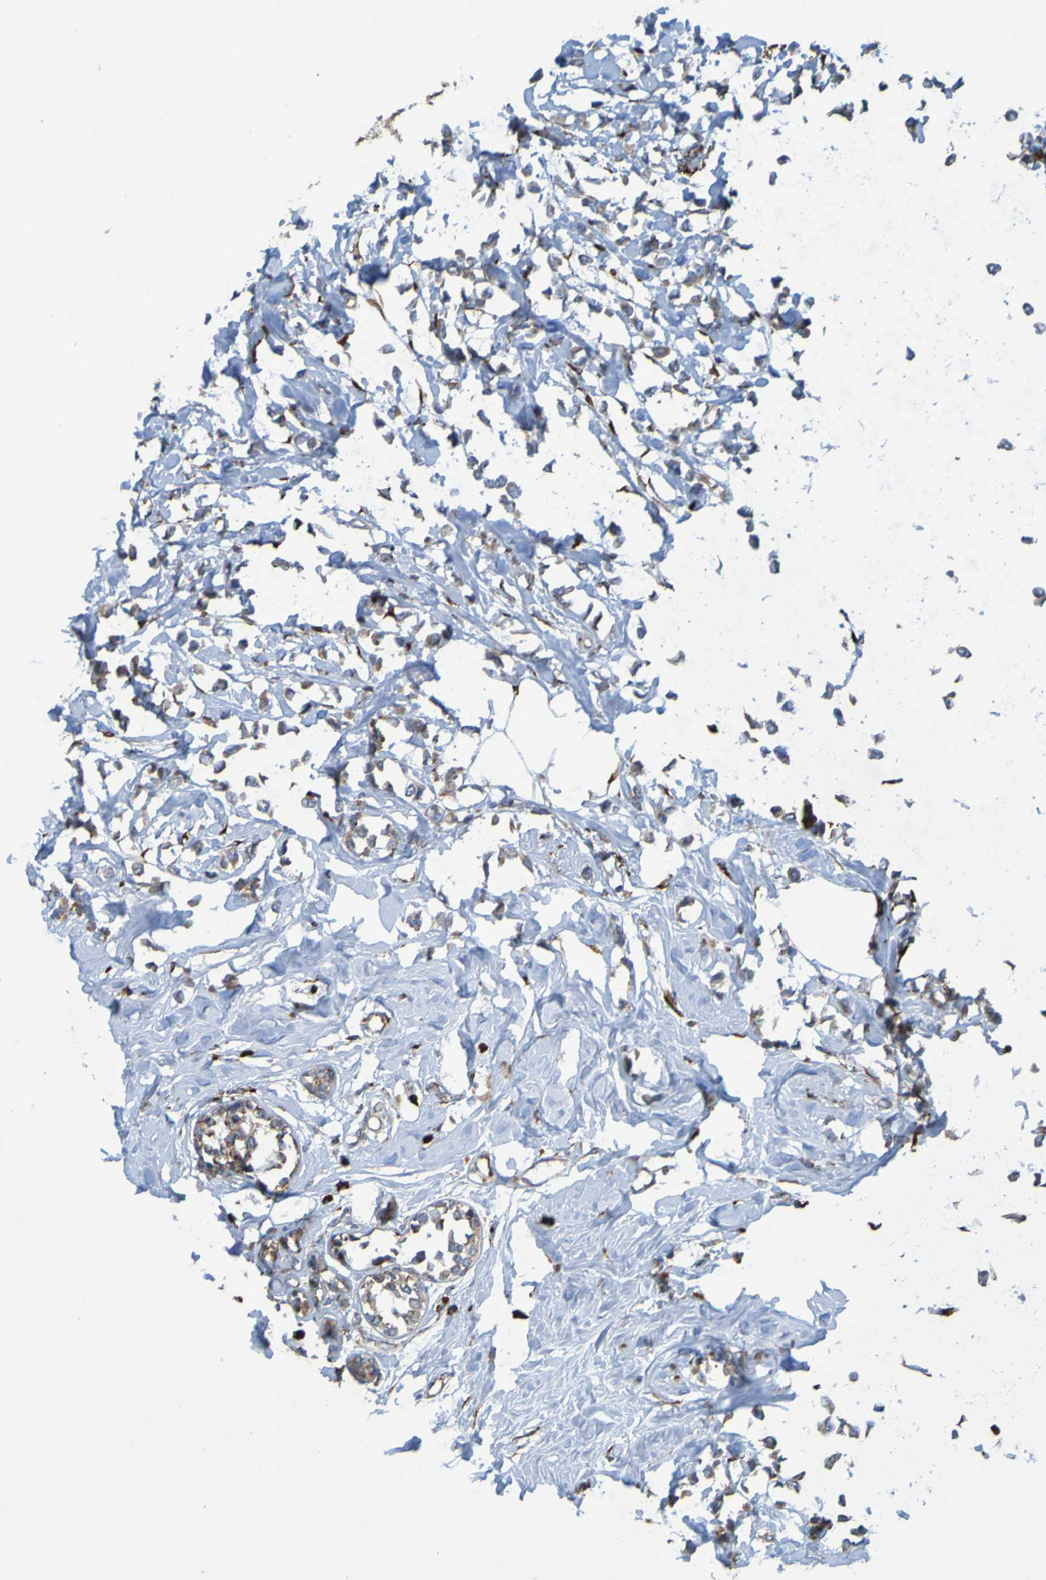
{"staining": {"intensity": "weak", "quantity": "25%-75%", "location": "cytoplasmic/membranous"}, "tissue": "breast cancer", "cell_type": "Tumor cells", "image_type": "cancer", "snomed": [{"axis": "morphology", "description": "Lobular carcinoma"}, {"axis": "topography", "description": "Breast"}], "caption": "Immunohistochemical staining of breast lobular carcinoma demonstrates low levels of weak cytoplasmic/membranous protein staining in about 25%-75% of tumor cells.", "gene": "SSR1", "patient": {"sex": "female", "age": 85}}